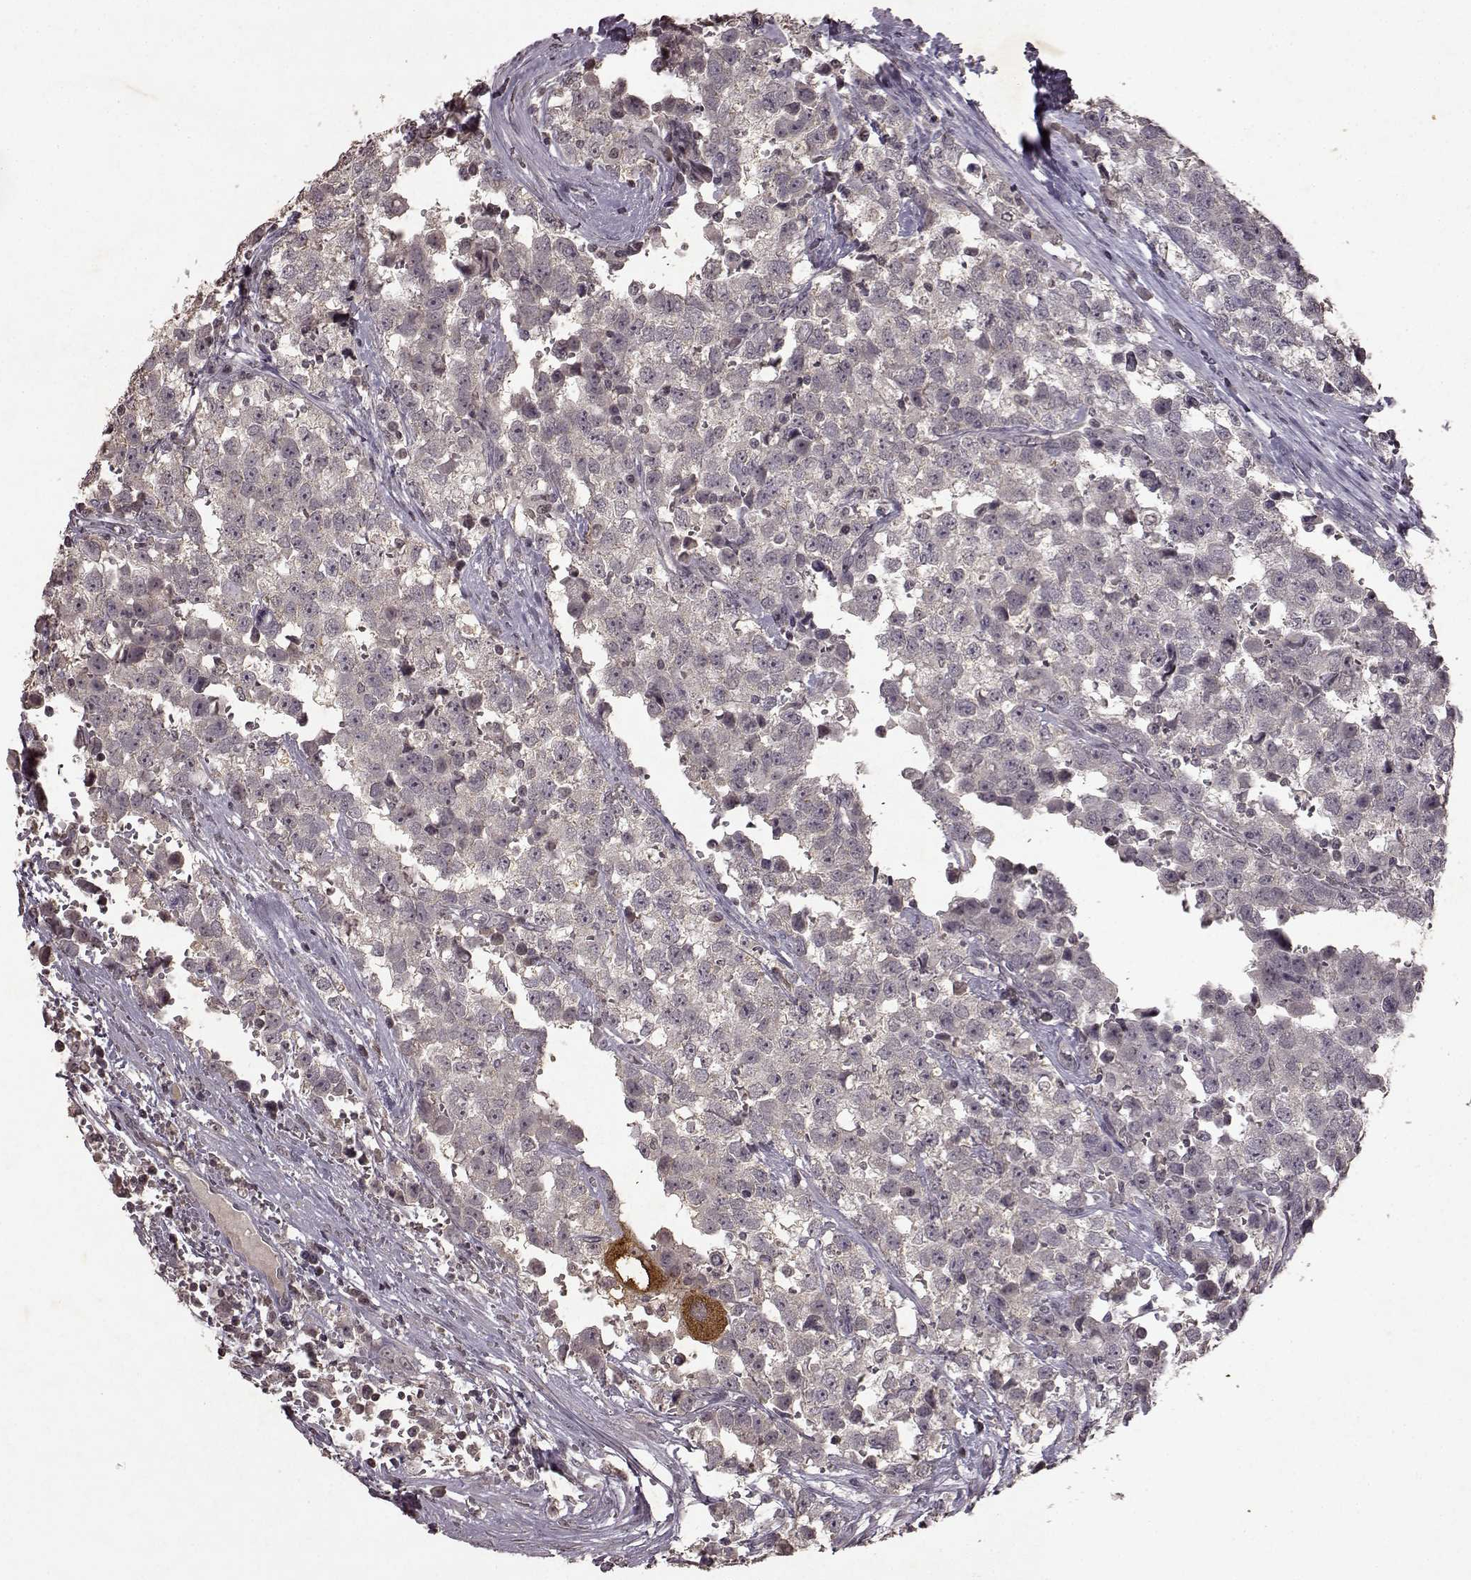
{"staining": {"intensity": "negative", "quantity": "none", "location": "none"}, "tissue": "testis cancer", "cell_type": "Tumor cells", "image_type": "cancer", "snomed": [{"axis": "morphology", "description": "Seminoma, NOS"}, {"axis": "topography", "description": "Testis"}], "caption": "Immunohistochemistry of human seminoma (testis) exhibits no staining in tumor cells.", "gene": "LHB", "patient": {"sex": "male", "age": 34}}